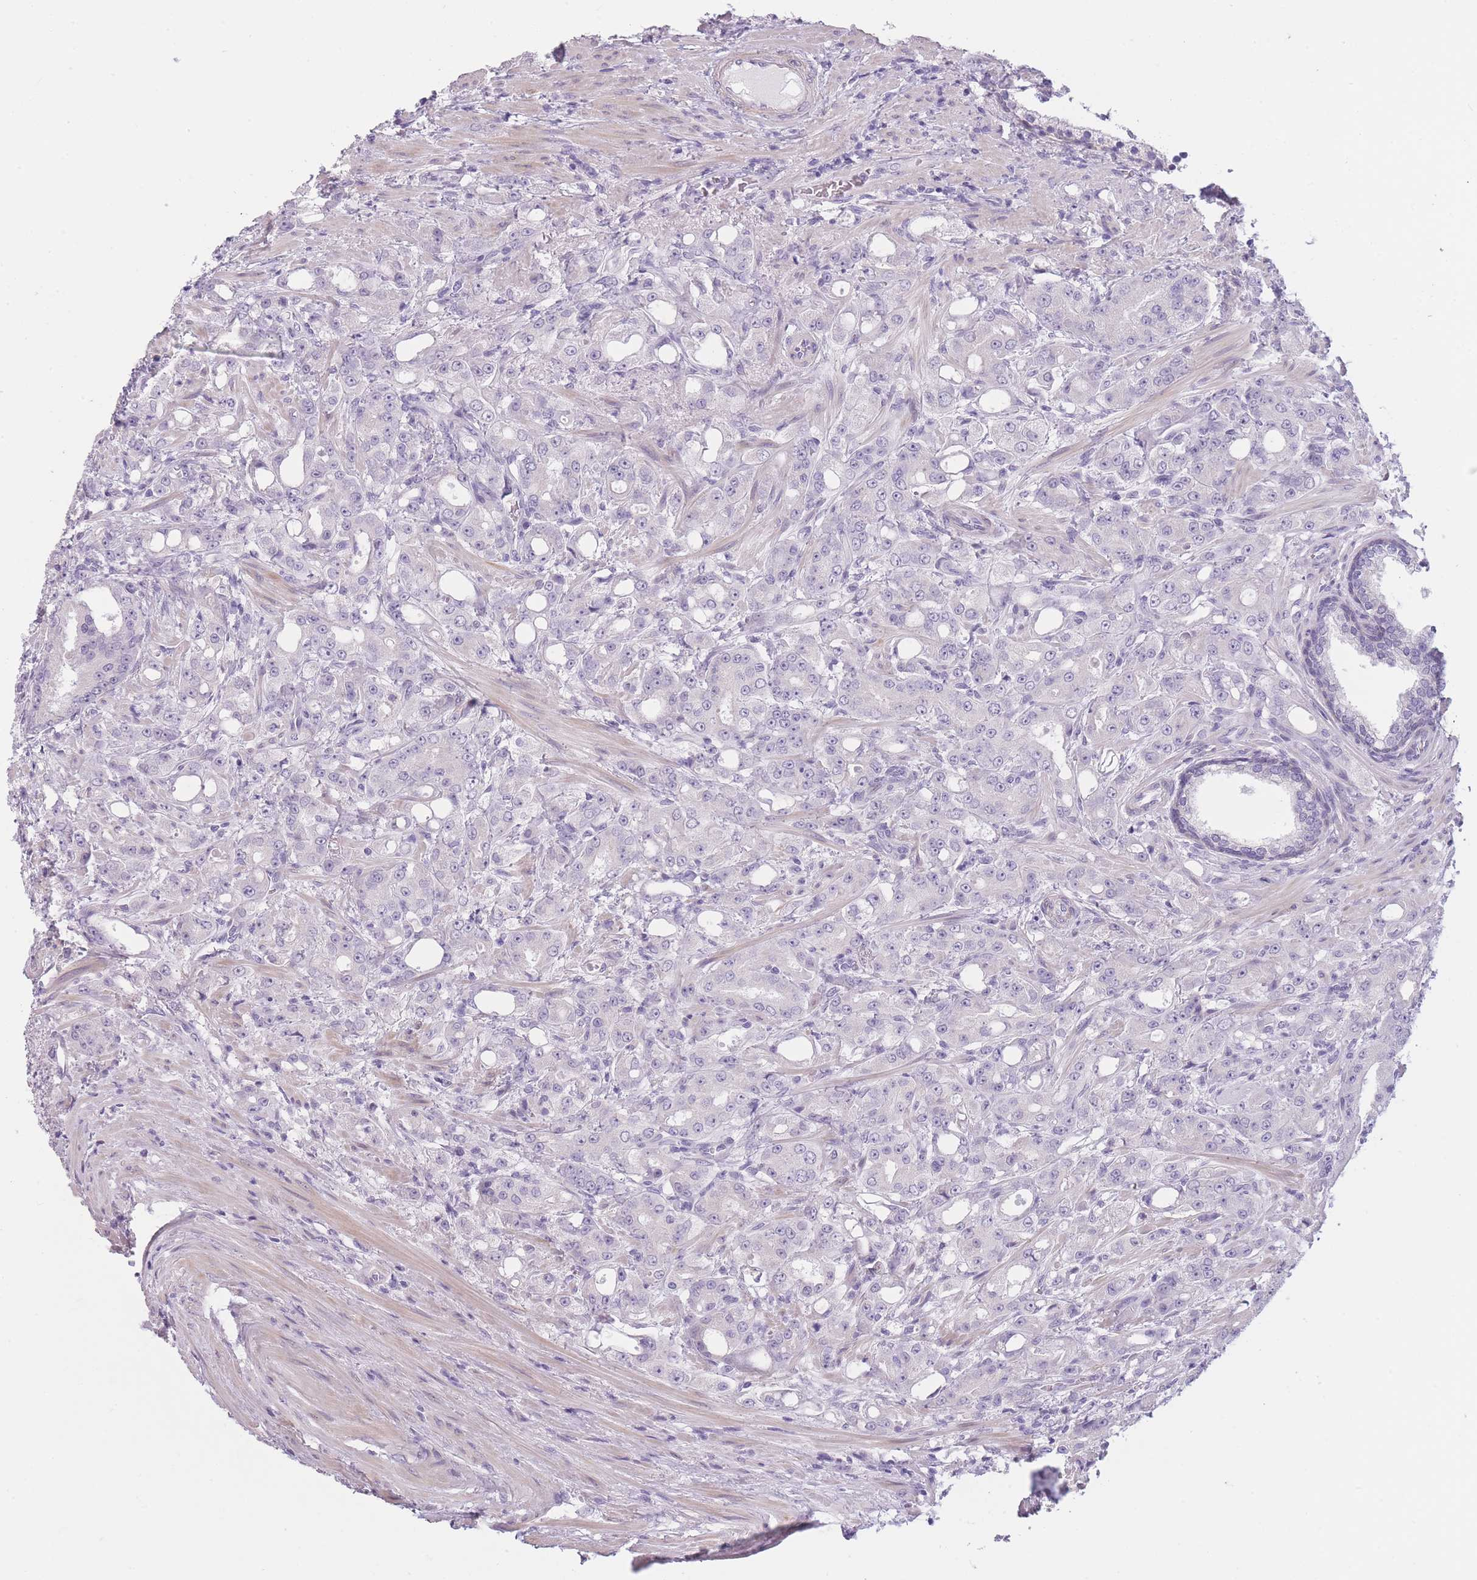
{"staining": {"intensity": "negative", "quantity": "none", "location": "none"}, "tissue": "prostate cancer", "cell_type": "Tumor cells", "image_type": "cancer", "snomed": [{"axis": "morphology", "description": "Adenocarcinoma, High grade"}, {"axis": "topography", "description": "Prostate"}], "caption": "Tumor cells show no significant protein positivity in high-grade adenocarcinoma (prostate).", "gene": "TMEM236", "patient": {"sex": "male", "age": 69}}